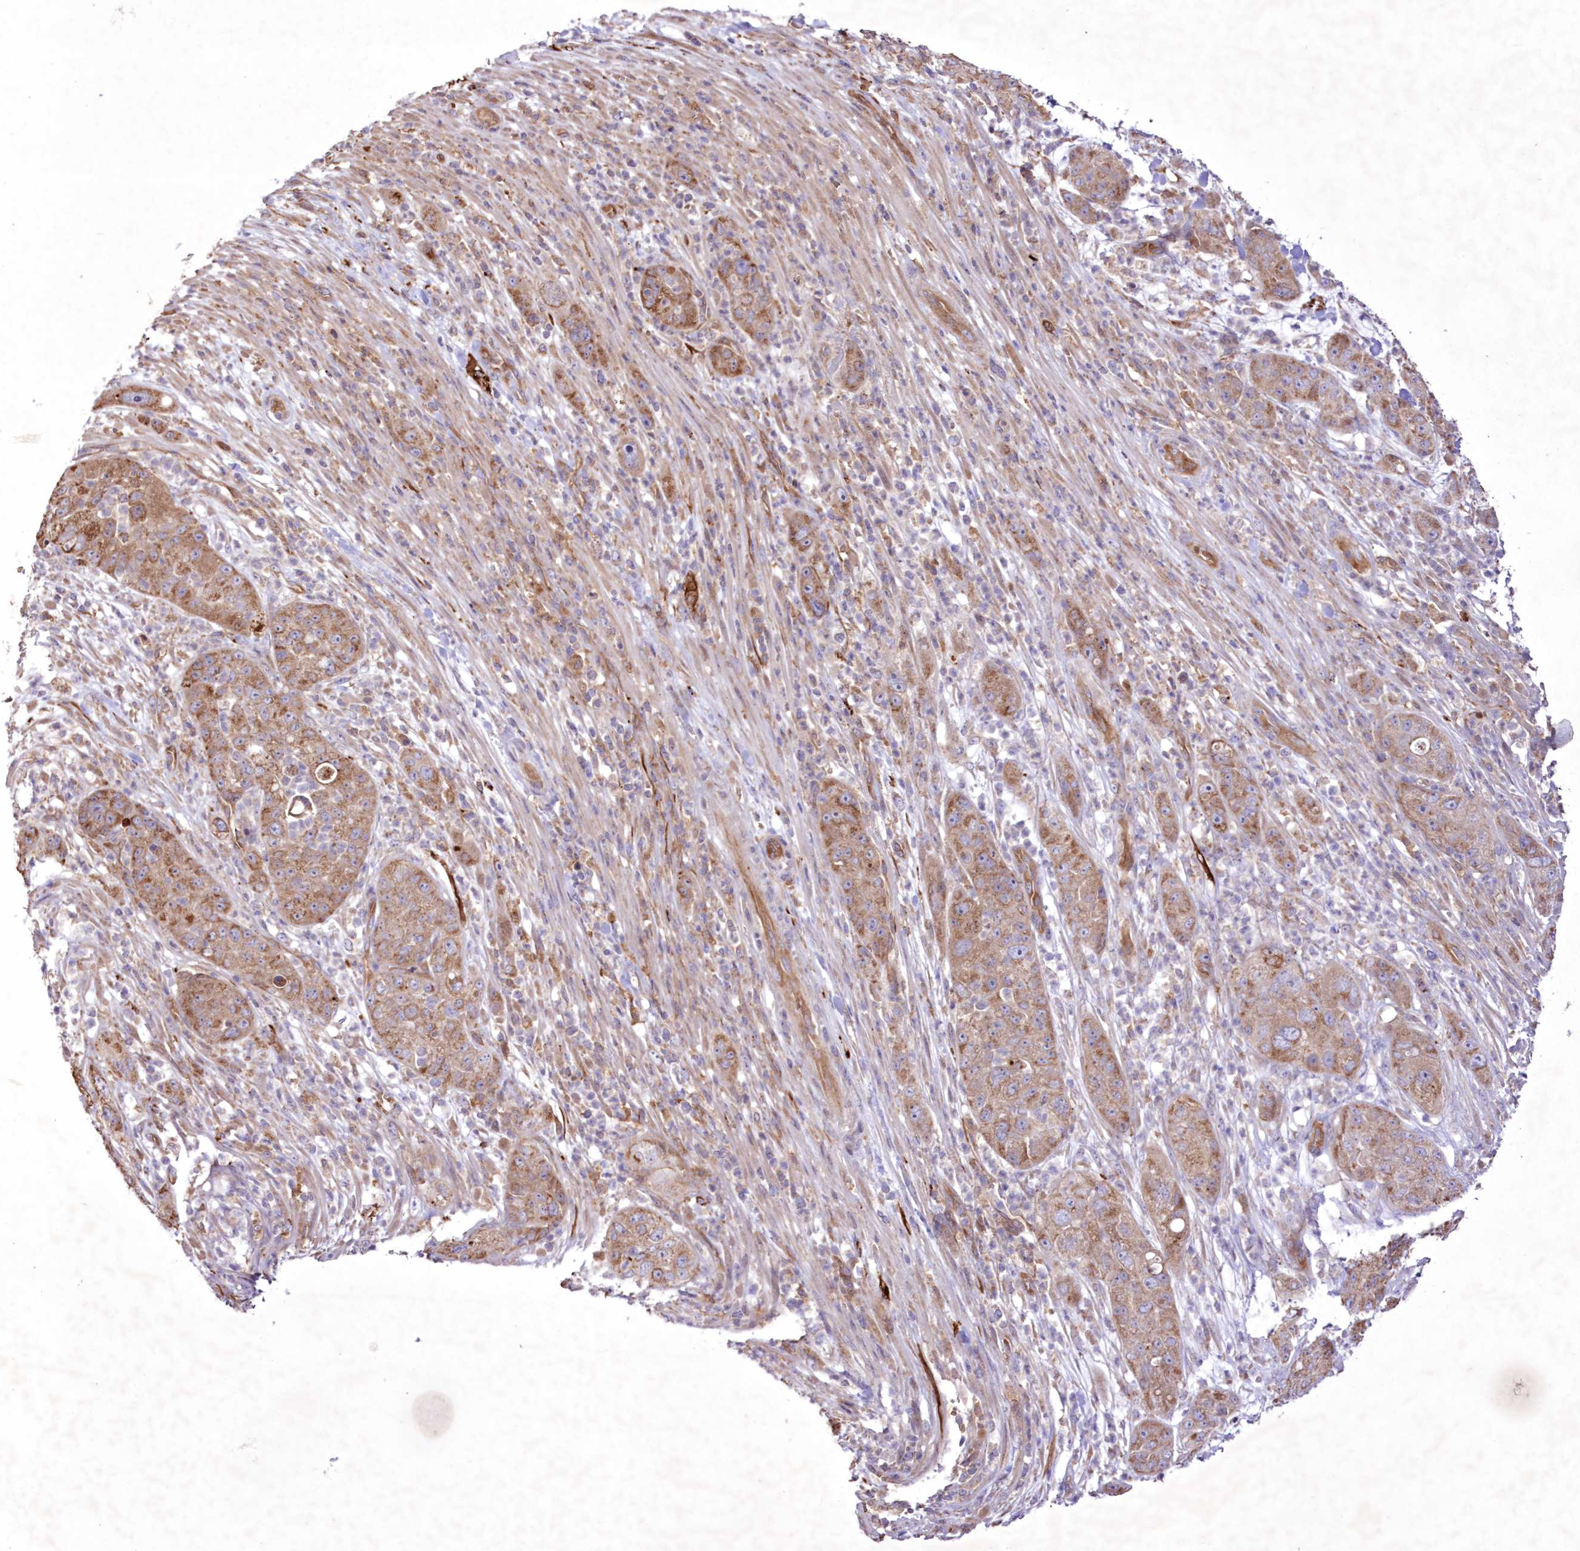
{"staining": {"intensity": "moderate", "quantity": ">75%", "location": "cytoplasmic/membranous"}, "tissue": "pancreatic cancer", "cell_type": "Tumor cells", "image_type": "cancer", "snomed": [{"axis": "morphology", "description": "Adenocarcinoma, NOS"}, {"axis": "topography", "description": "Pancreas"}], "caption": "Tumor cells exhibit moderate cytoplasmic/membranous positivity in approximately >75% of cells in pancreatic cancer. (Stains: DAB (3,3'-diaminobenzidine) in brown, nuclei in blue, Microscopy: brightfield microscopy at high magnification).", "gene": "FCHO2", "patient": {"sex": "female", "age": 78}}